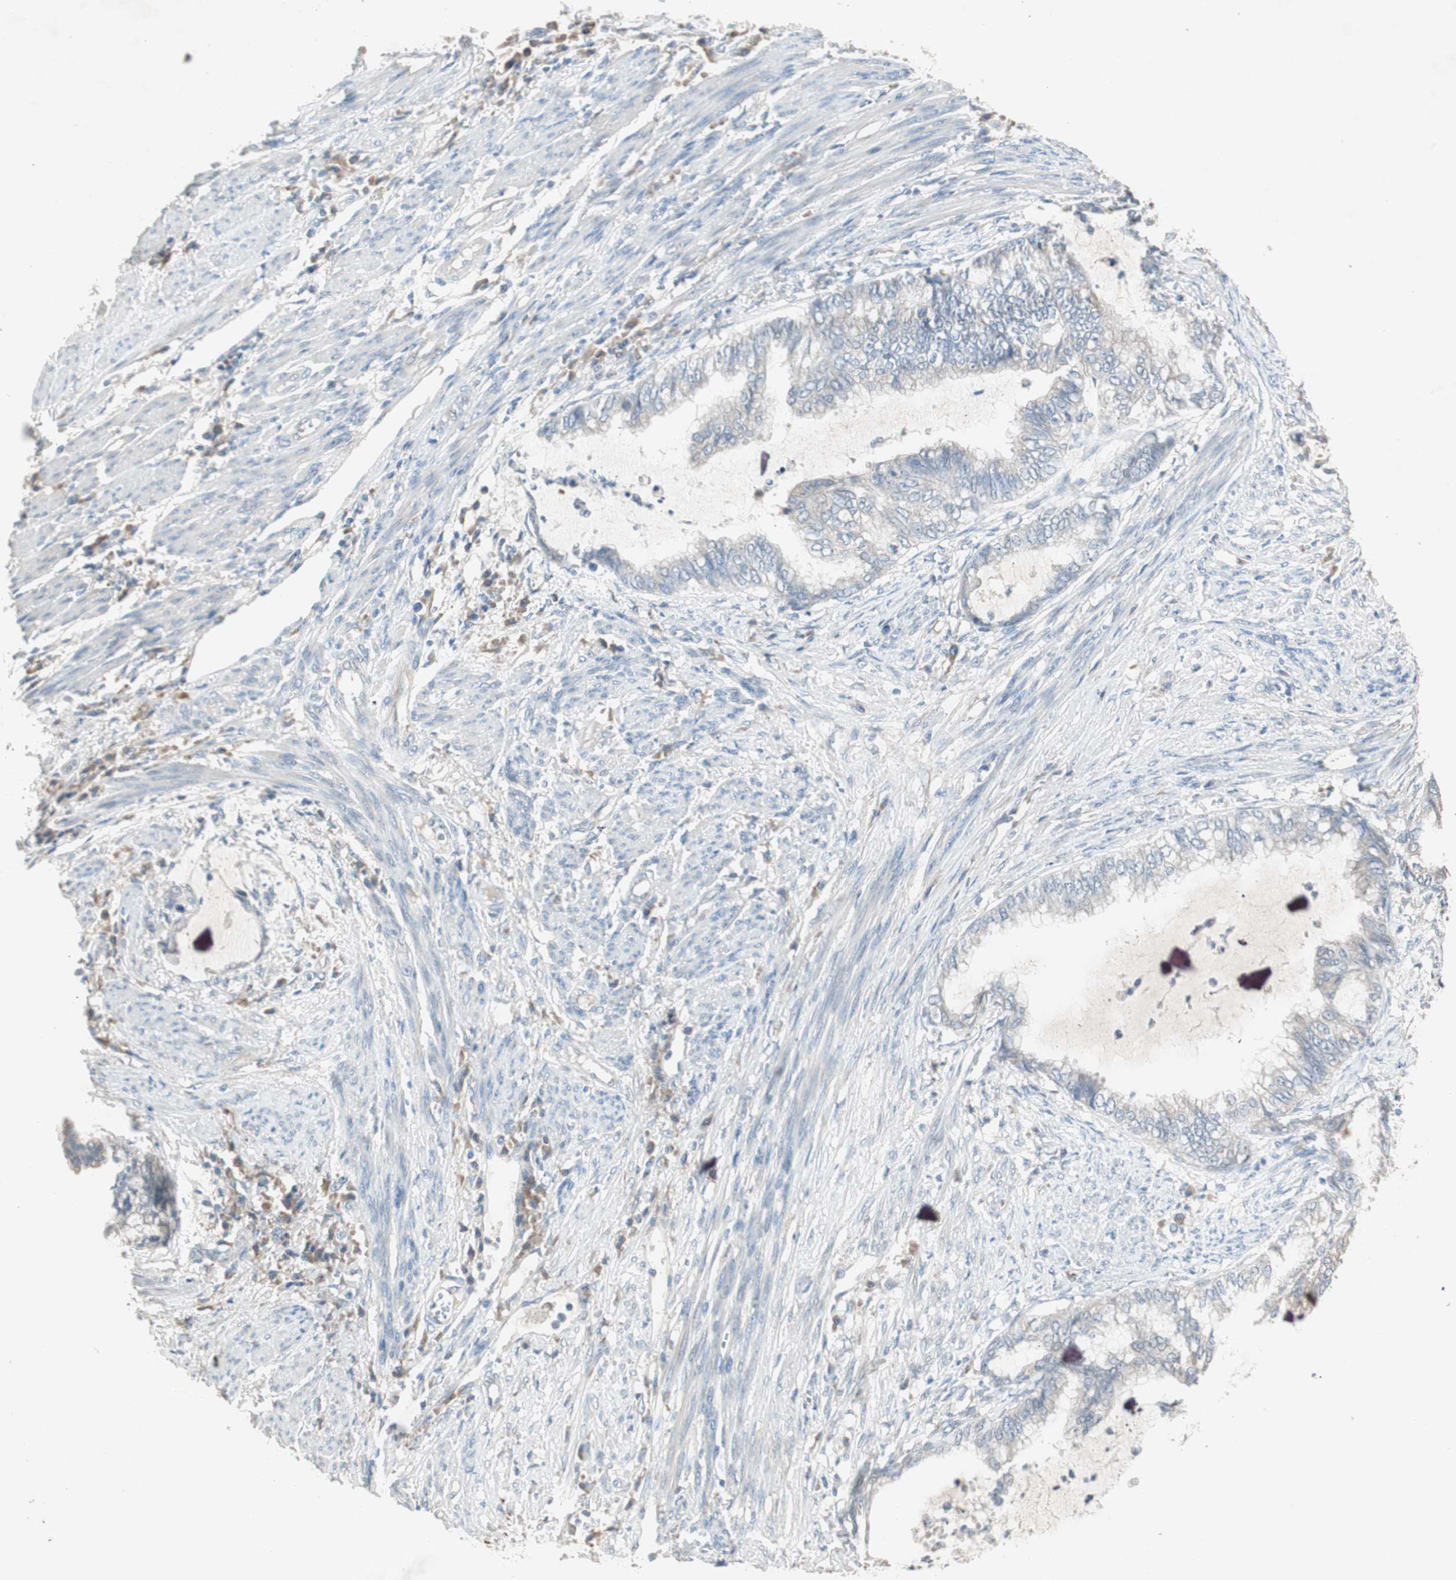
{"staining": {"intensity": "negative", "quantity": "none", "location": "none"}, "tissue": "endometrial cancer", "cell_type": "Tumor cells", "image_type": "cancer", "snomed": [{"axis": "morphology", "description": "Adenocarcinoma, NOS"}, {"axis": "topography", "description": "Endometrium"}], "caption": "Human endometrial cancer stained for a protein using IHC demonstrates no expression in tumor cells.", "gene": "KHK", "patient": {"sex": "female", "age": 79}}